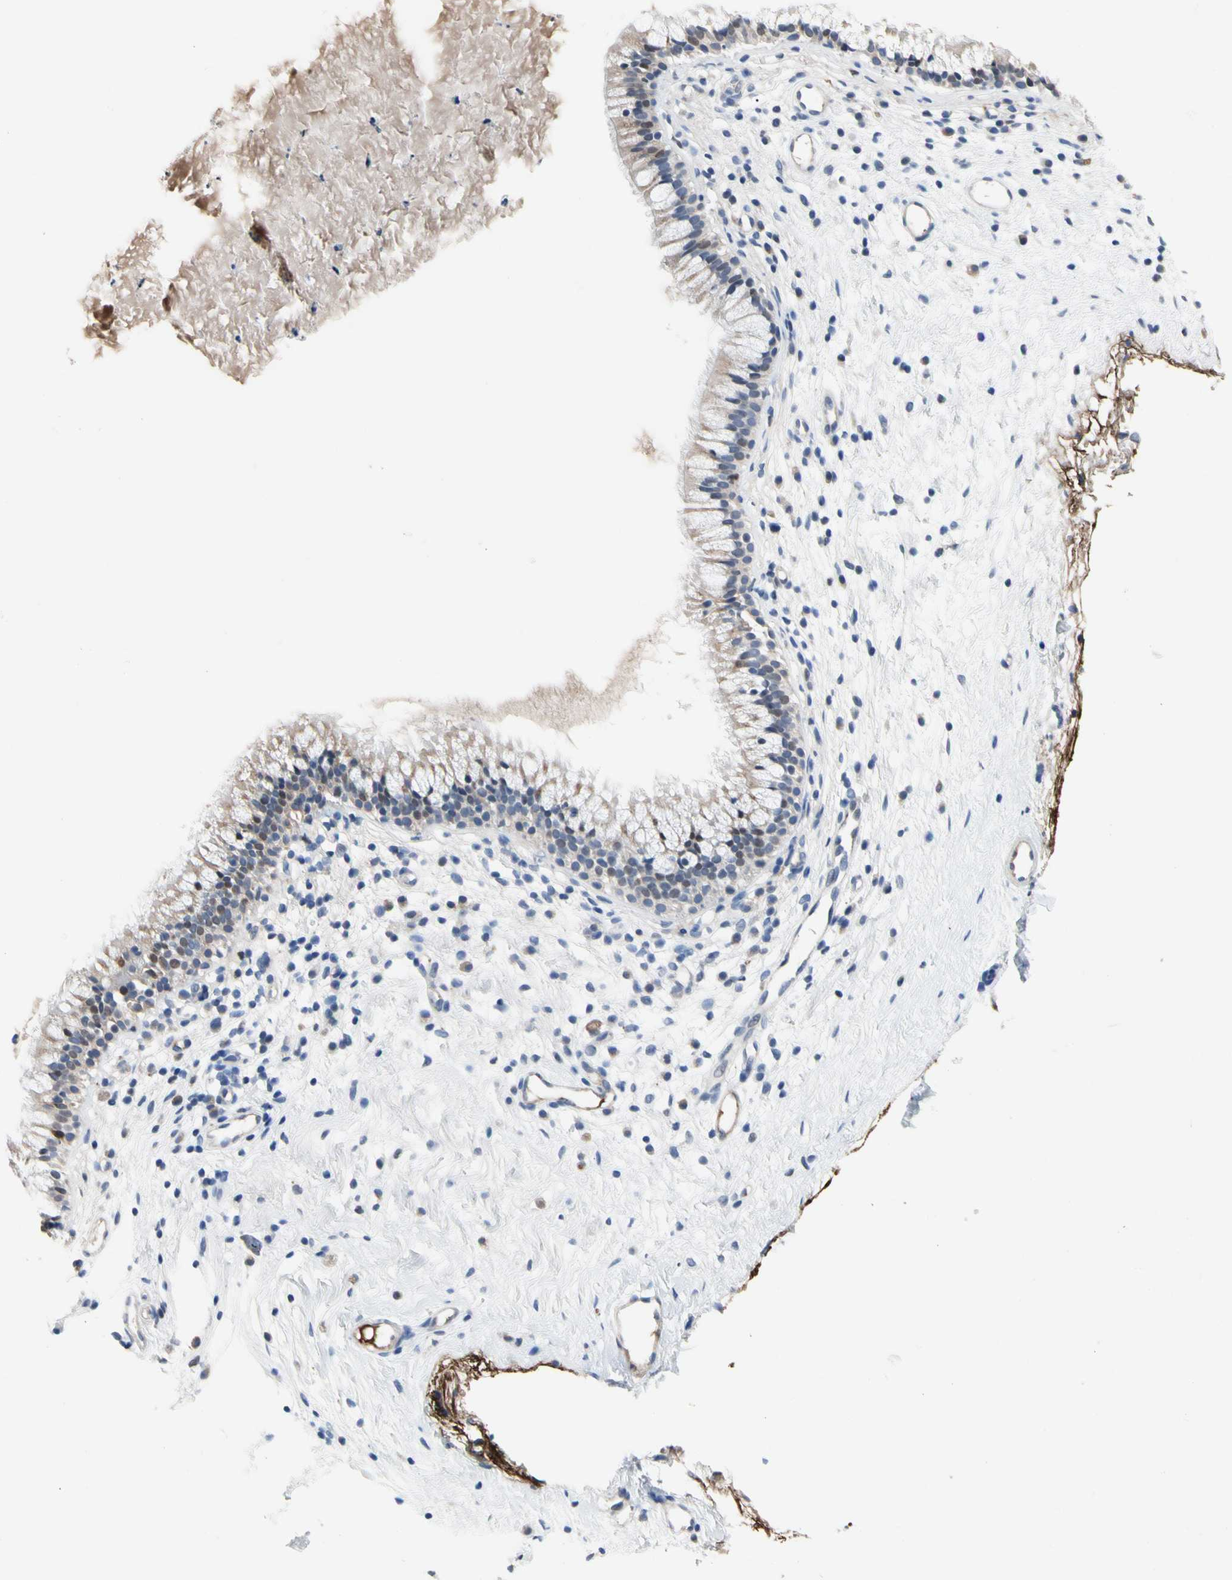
{"staining": {"intensity": "moderate", "quantity": "<25%", "location": "cytoplasmic/membranous"}, "tissue": "nasopharynx", "cell_type": "Respiratory epithelial cells", "image_type": "normal", "snomed": [{"axis": "morphology", "description": "Normal tissue, NOS"}, {"axis": "topography", "description": "Nasopharynx"}], "caption": "The immunohistochemical stain shows moderate cytoplasmic/membranous expression in respiratory epithelial cells of benign nasopharynx. The staining was performed using DAB to visualize the protein expression in brown, while the nuclei were stained in blue with hematoxylin (Magnification: 20x).", "gene": "ECRG4", "patient": {"sex": "male", "age": 21}}